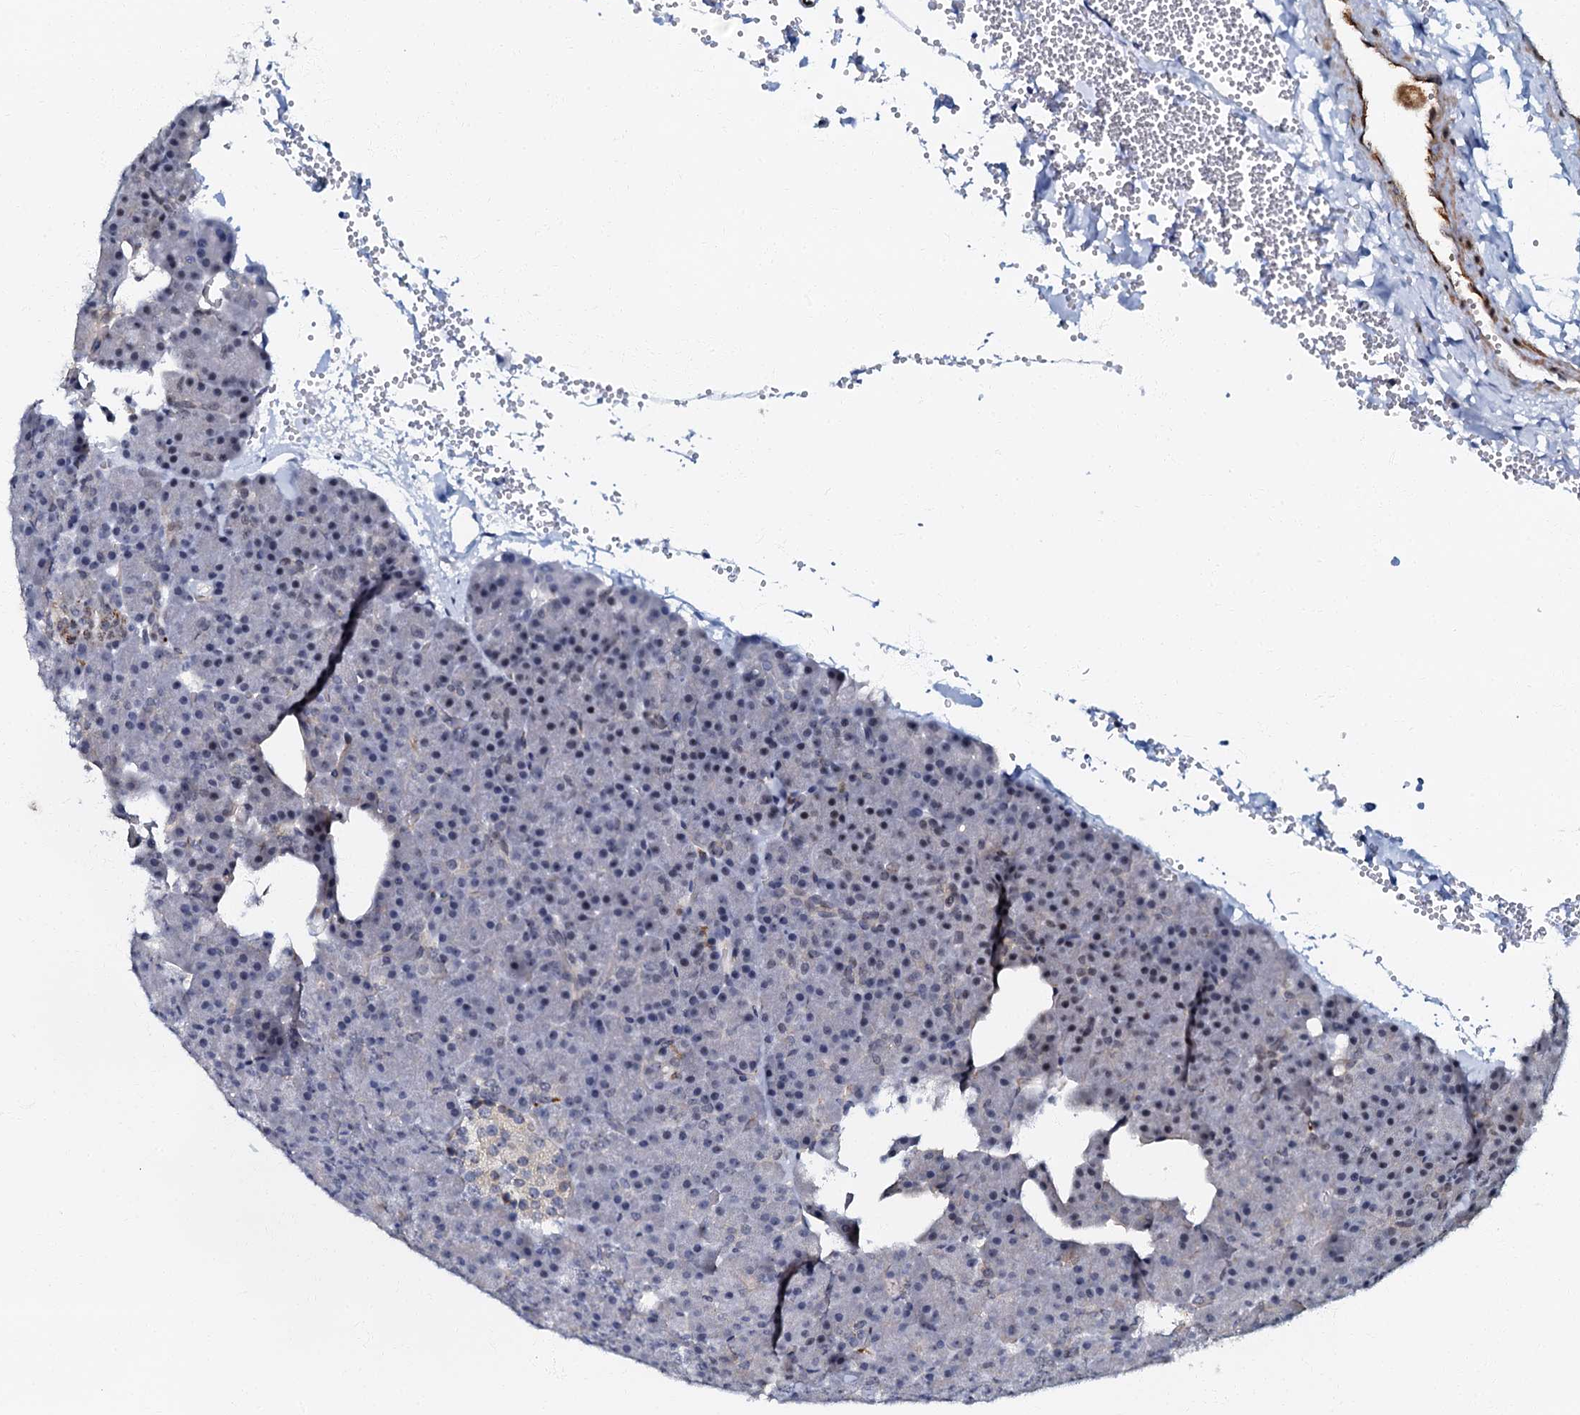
{"staining": {"intensity": "moderate", "quantity": "<25%", "location": "cytoplasmic/membranous"}, "tissue": "pancreas", "cell_type": "Exocrine glandular cells", "image_type": "normal", "snomed": [{"axis": "morphology", "description": "Normal tissue, NOS"}, {"axis": "morphology", "description": "Carcinoid, malignant, NOS"}, {"axis": "topography", "description": "Pancreas"}], "caption": "Immunohistochemical staining of unremarkable human pancreas displays low levels of moderate cytoplasmic/membranous expression in about <25% of exocrine glandular cells. (IHC, brightfield microscopy, high magnification).", "gene": "OLAH", "patient": {"sex": "female", "age": 35}}